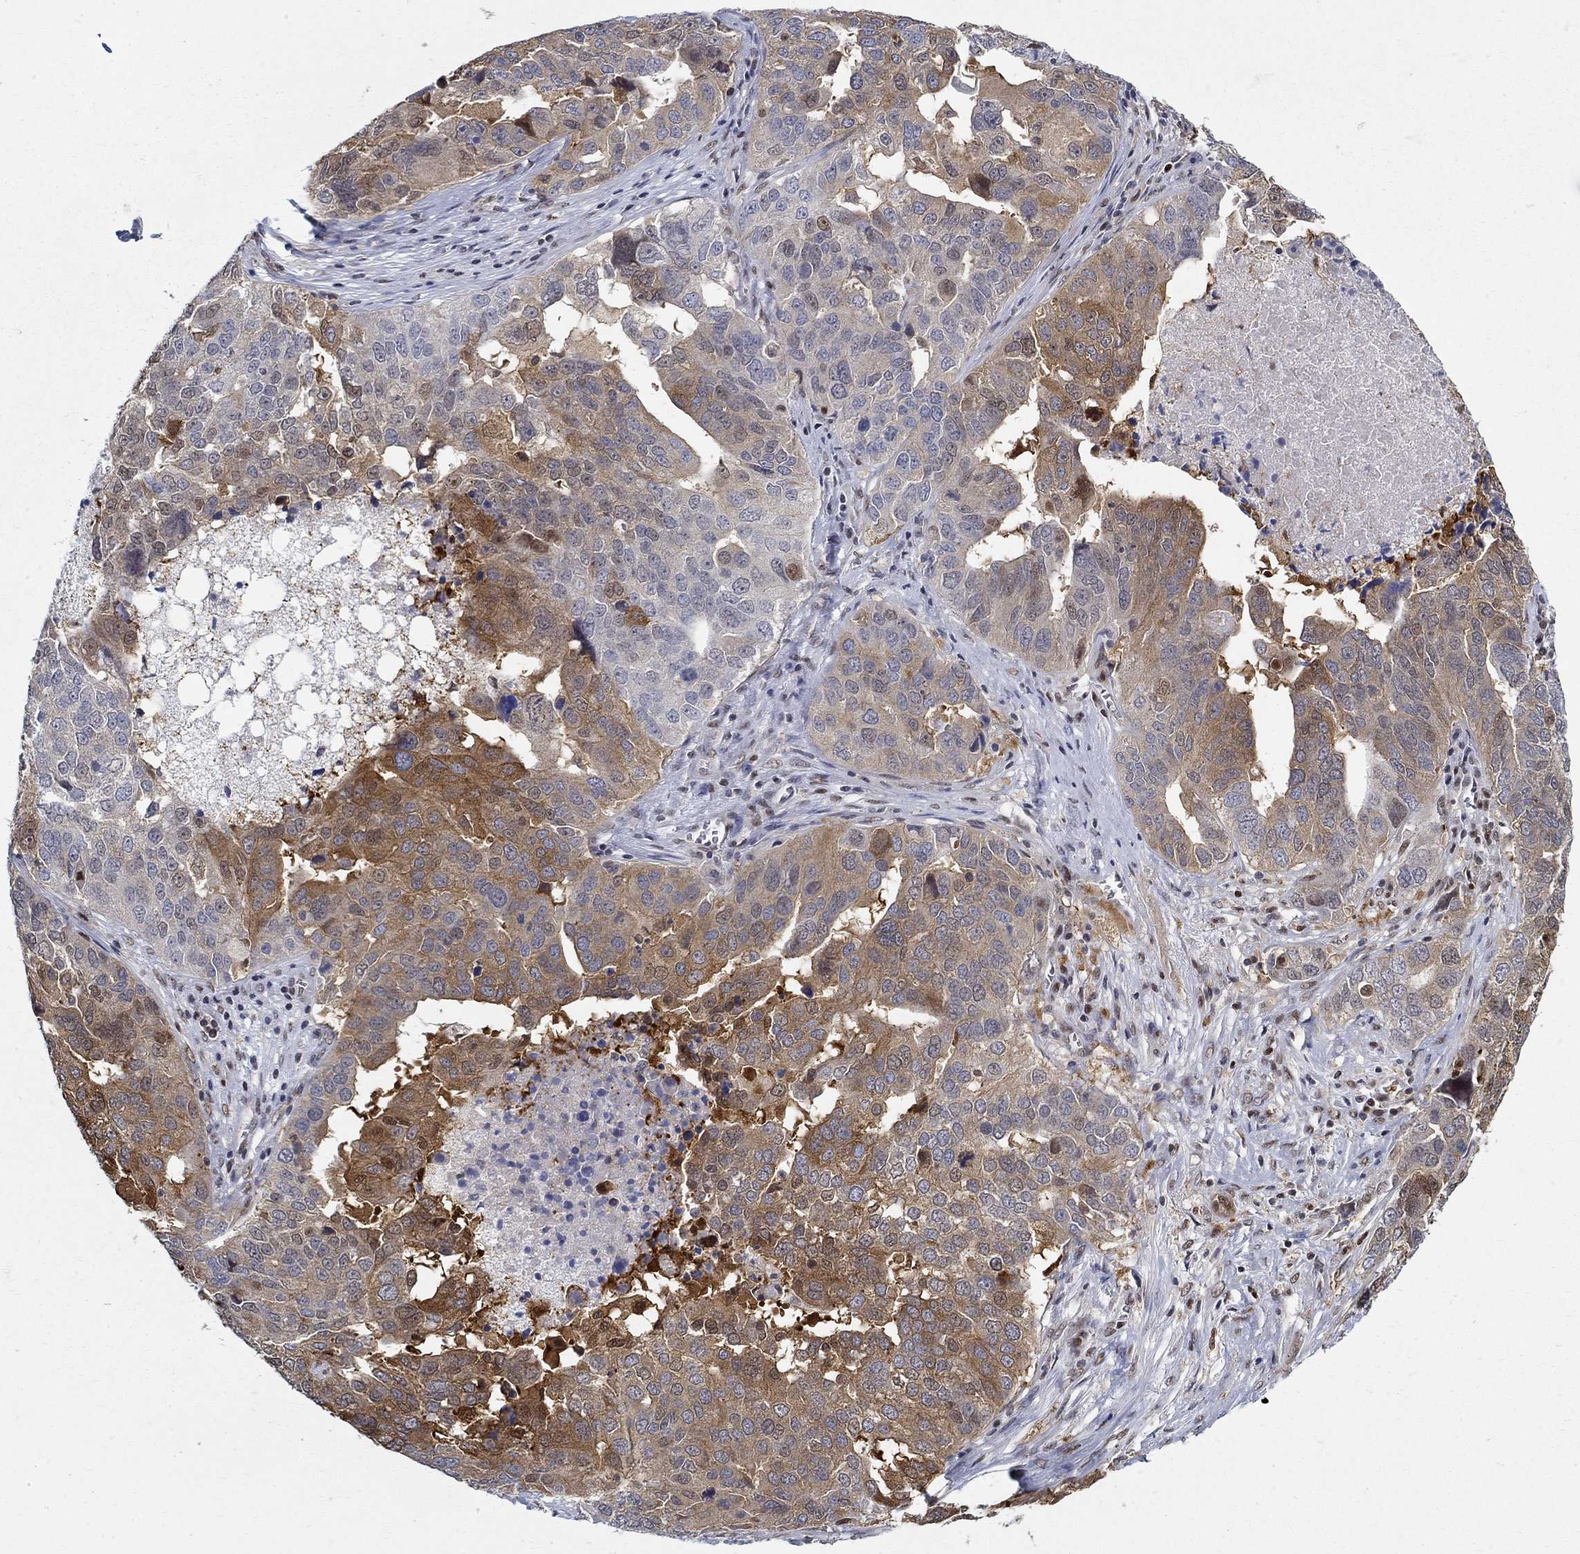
{"staining": {"intensity": "moderate", "quantity": "25%-75%", "location": "cytoplasmic/membranous"}, "tissue": "ovarian cancer", "cell_type": "Tumor cells", "image_type": "cancer", "snomed": [{"axis": "morphology", "description": "Carcinoma, endometroid"}, {"axis": "topography", "description": "Soft tissue"}, {"axis": "topography", "description": "Ovary"}], "caption": "Moderate cytoplasmic/membranous staining is present in approximately 25%-75% of tumor cells in ovarian cancer. The staining was performed using DAB (3,3'-diaminobenzidine), with brown indicating positive protein expression. Nuclei are stained blue with hematoxylin.", "gene": "ZNF594", "patient": {"sex": "female", "age": 52}}